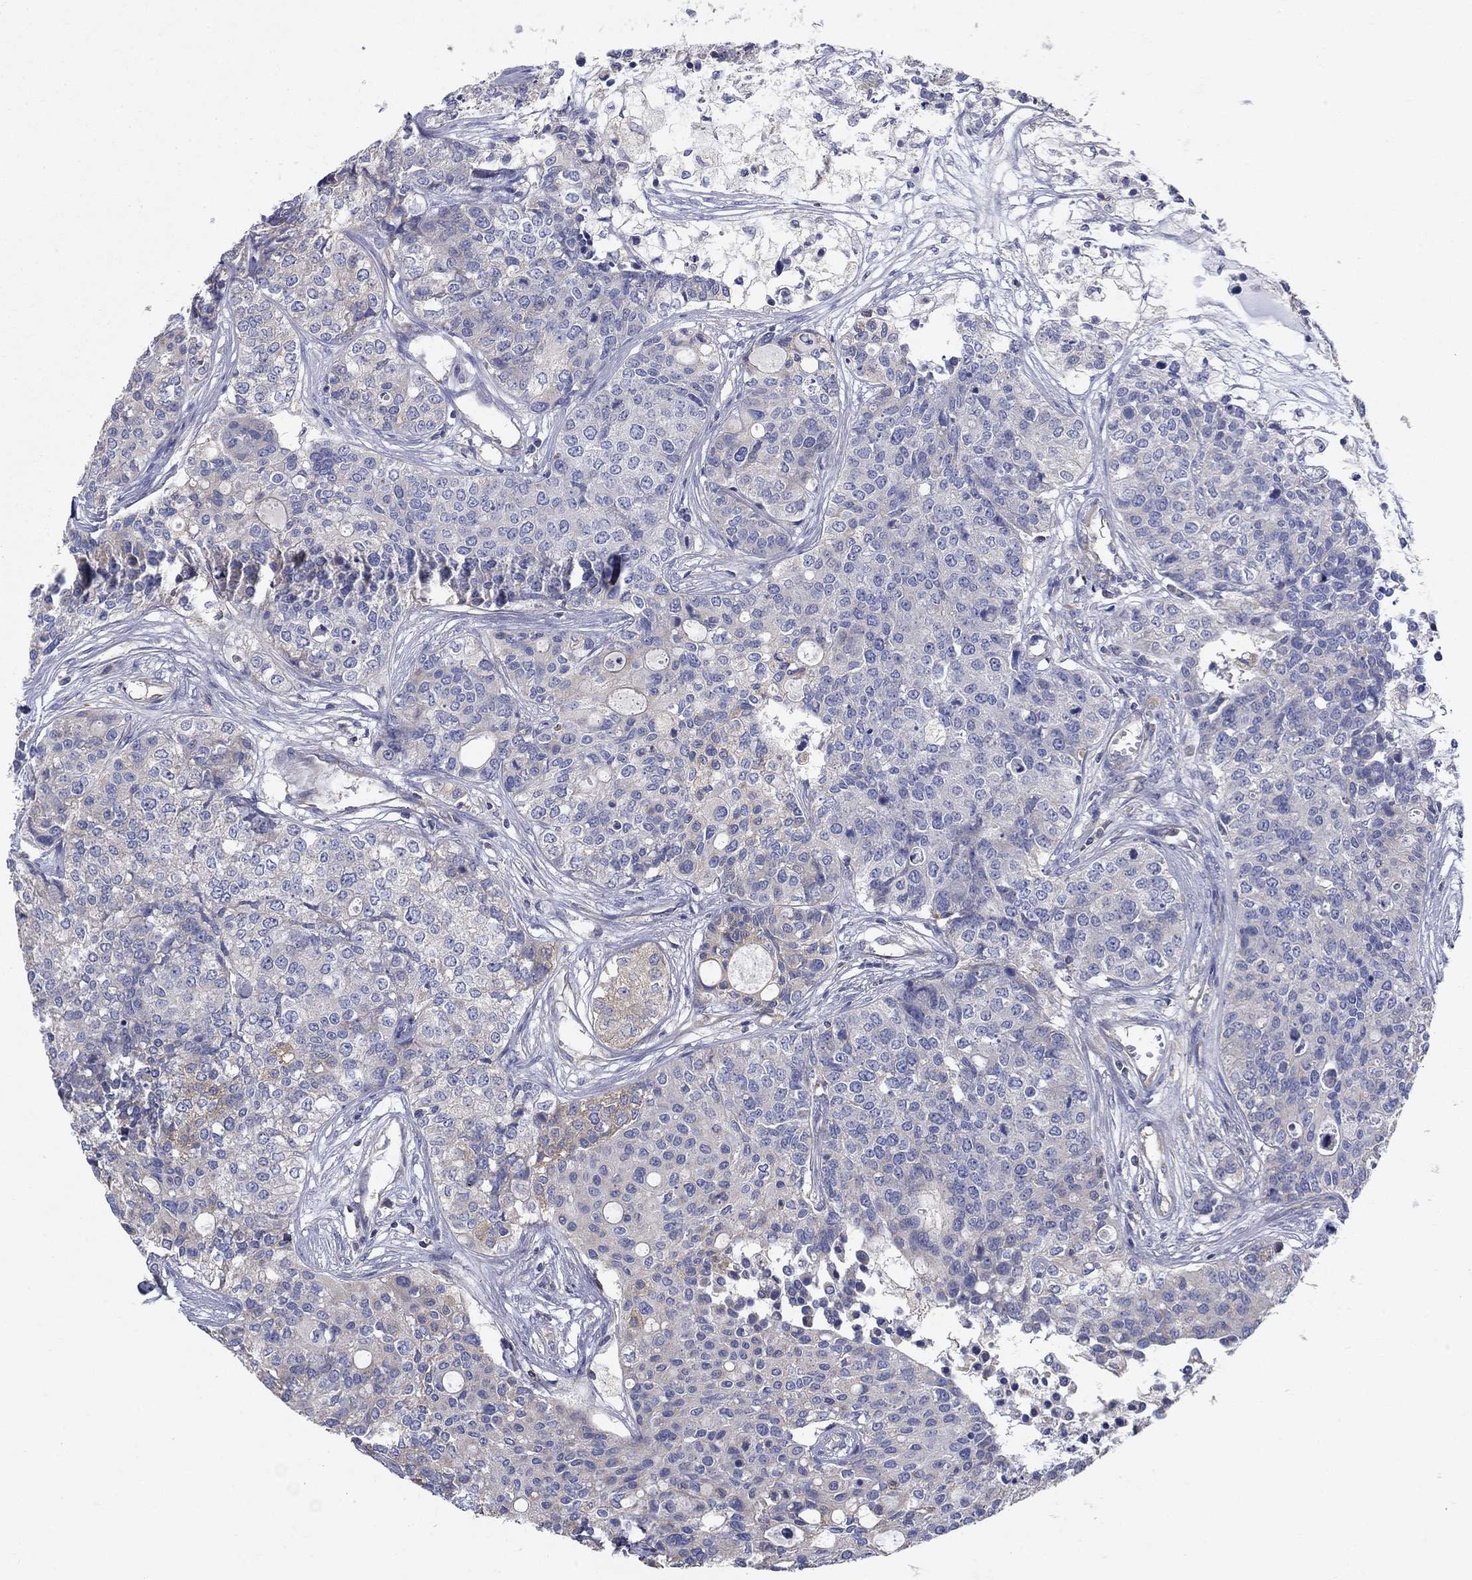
{"staining": {"intensity": "weak", "quantity": "<25%", "location": "cytoplasmic/membranous"}, "tissue": "carcinoid", "cell_type": "Tumor cells", "image_type": "cancer", "snomed": [{"axis": "morphology", "description": "Carcinoid, malignant, NOS"}, {"axis": "topography", "description": "Colon"}], "caption": "Carcinoid was stained to show a protein in brown. There is no significant staining in tumor cells. The staining is performed using DAB (3,3'-diaminobenzidine) brown chromogen with nuclei counter-stained in using hematoxylin.", "gene": "NME5", "patient": {"sex": "male", "age": 81}}